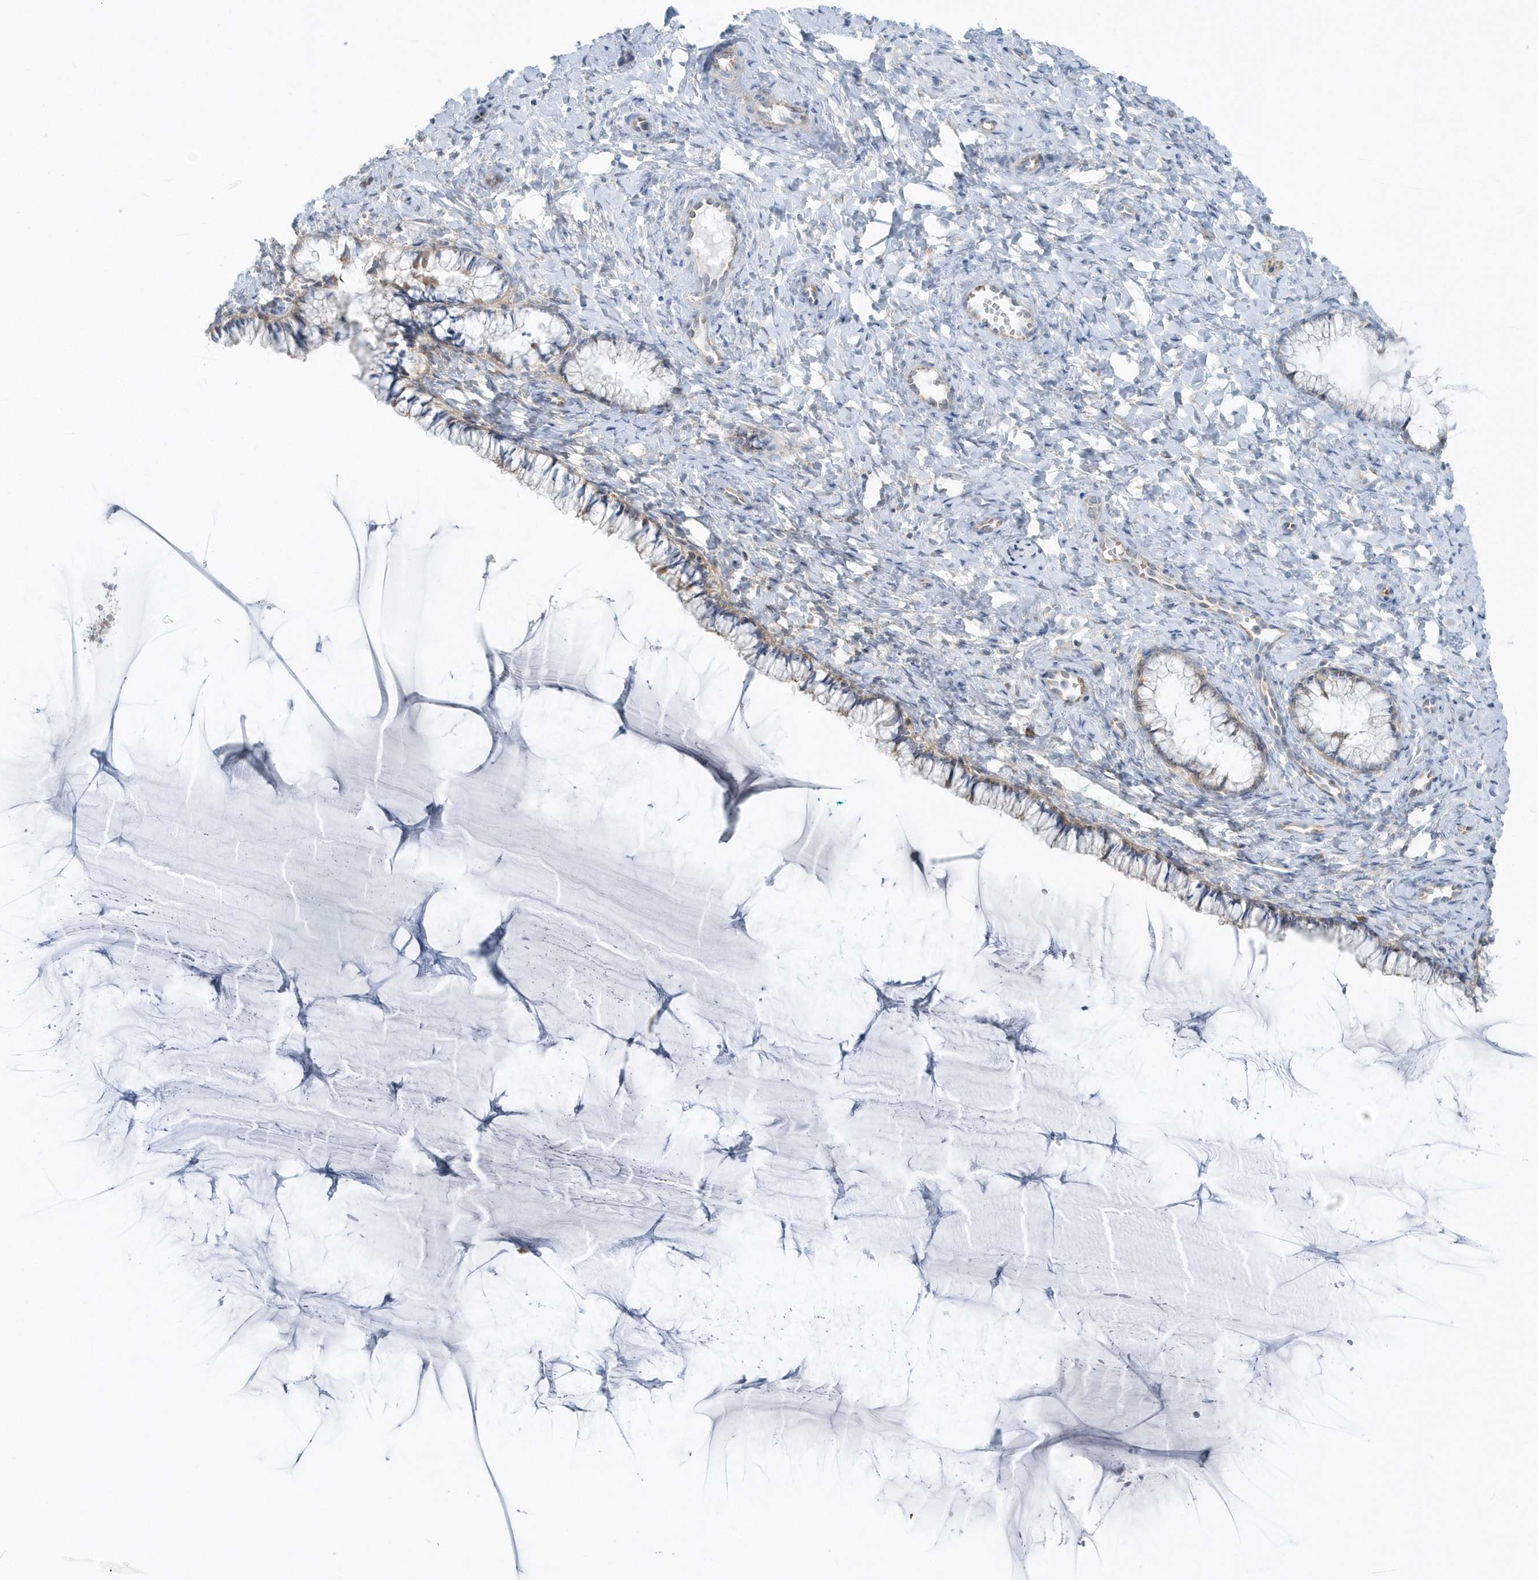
{"staining": {"intensity": "negative", "quantity": "none", "location": "none"}, "tissue": "cervix", "cell_type": "Glandular cells", "image_type": "normal", "snomed": [{"axis": "morphology", "description": "Normal tissue, NOS"}, {"axis": "morphology", "description": "Adenocarcinoma, NOS"}, {"axis": "topography", "description": "Cervix"}], "caption": "Immunohistochemistry histopathology image of unremarkable cervix stained for a protein (brown), which exhibits no staining in glandular cells.", "gene": "EIF3C", "patient": {"sex": "female", "age": 29}}